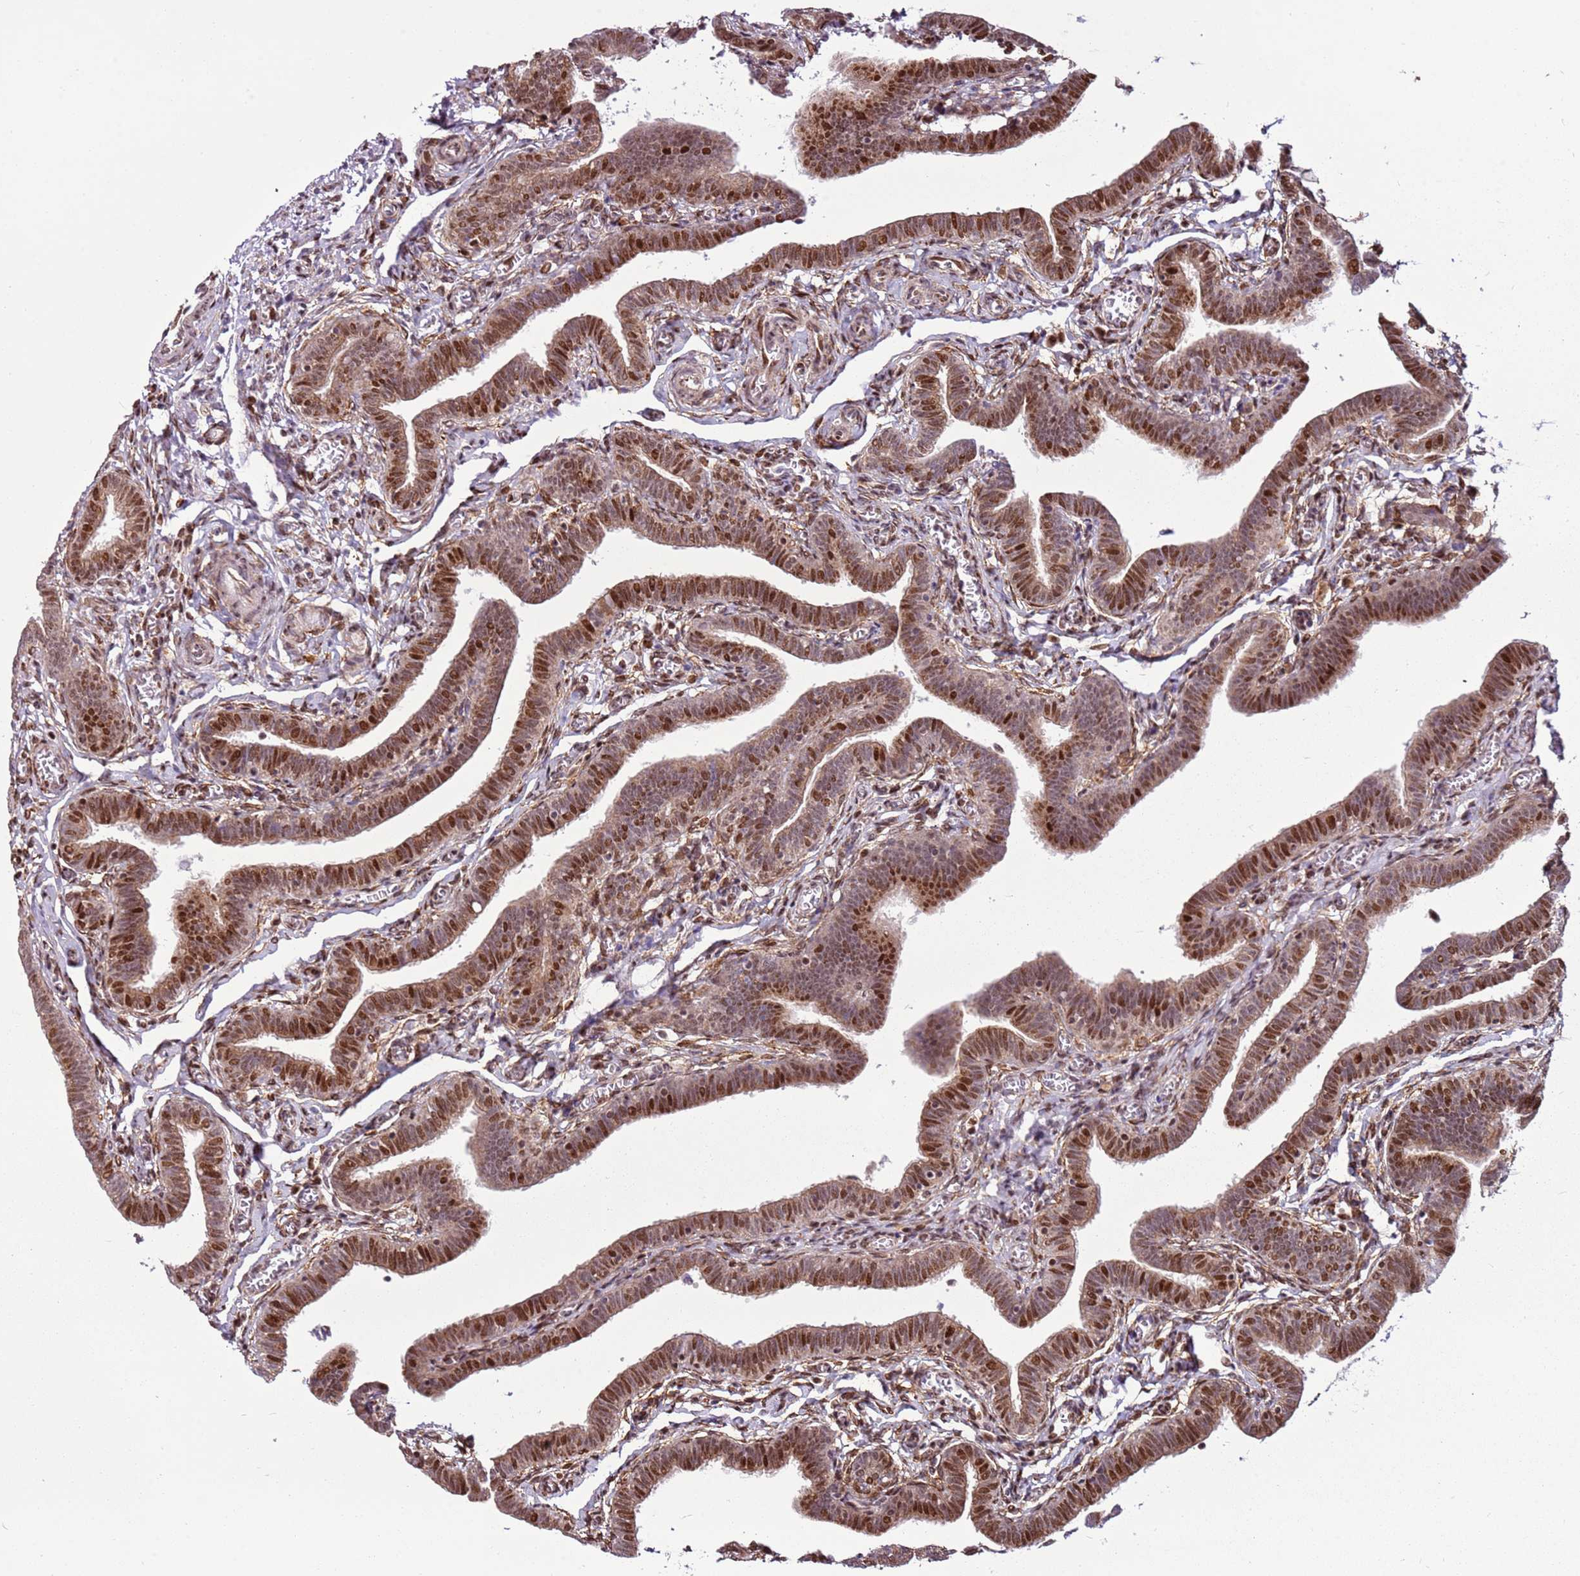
{"staining": {"intensity": "moderate", "quantity": ">75%", "location": "cytoplasmic/membranous,nuclear"}, "tissue": "fallopian tube", "cell_type": "Glandular cells", "image_type": "normal", "snomed": [{"axis": "morphology", "description": "Normal tissue, NOS"}, {"axis": "topography", "description": "Fallopian tube"}], "caption": "Immunohistochemistry of benign human fallopian tube demonstrates medium levels of moderate cytoplasmic/membranous,nuclear positivity in about >75% of glandular cells. The protein is stained brown, and the nuclei are stained in blue (DAB (3,3'-diaminobenzidine) IHC with brightfield microscopy, high magnification).", "gene": "PCTP", "patient": {"sex": "female", "age": 36}}